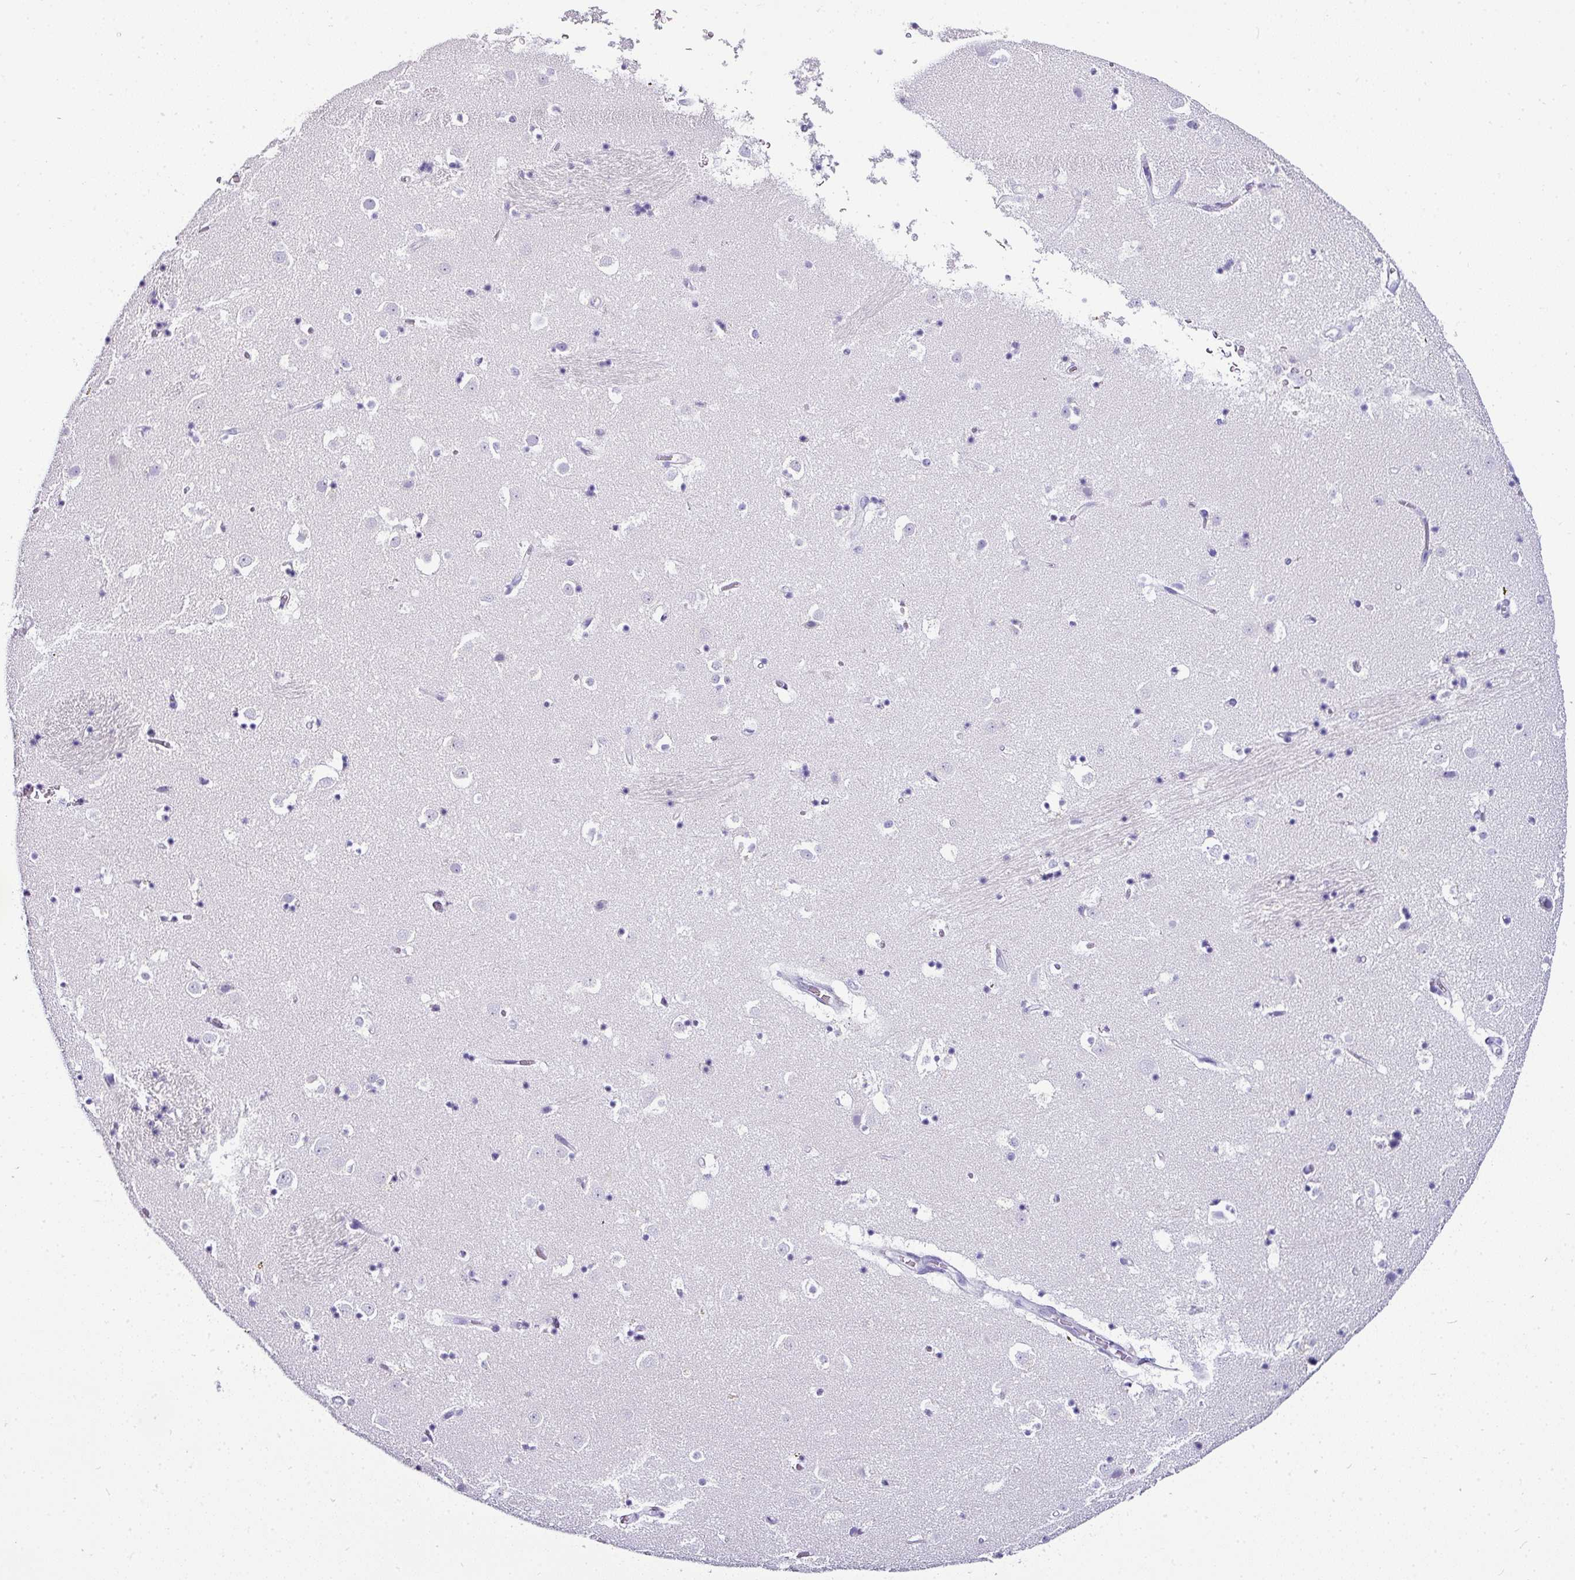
{"staining": {"intensity": "negative", "quantity": "none", "location": "none"}, "tissue": "caudate", "cell_type": "Glial cells", "image_type": "normal", "snomed": [{"axis": "morphology", "description": "Normal tissue, NOS"}, {"axis": "topography", "description": "Lateral ventricle wall"}], "caption": "Human caudate stained for a protein using IHC shows no staining in glial cells.", "gene": "NAPSA", "patient": {"sex": "male", "age": 58}}